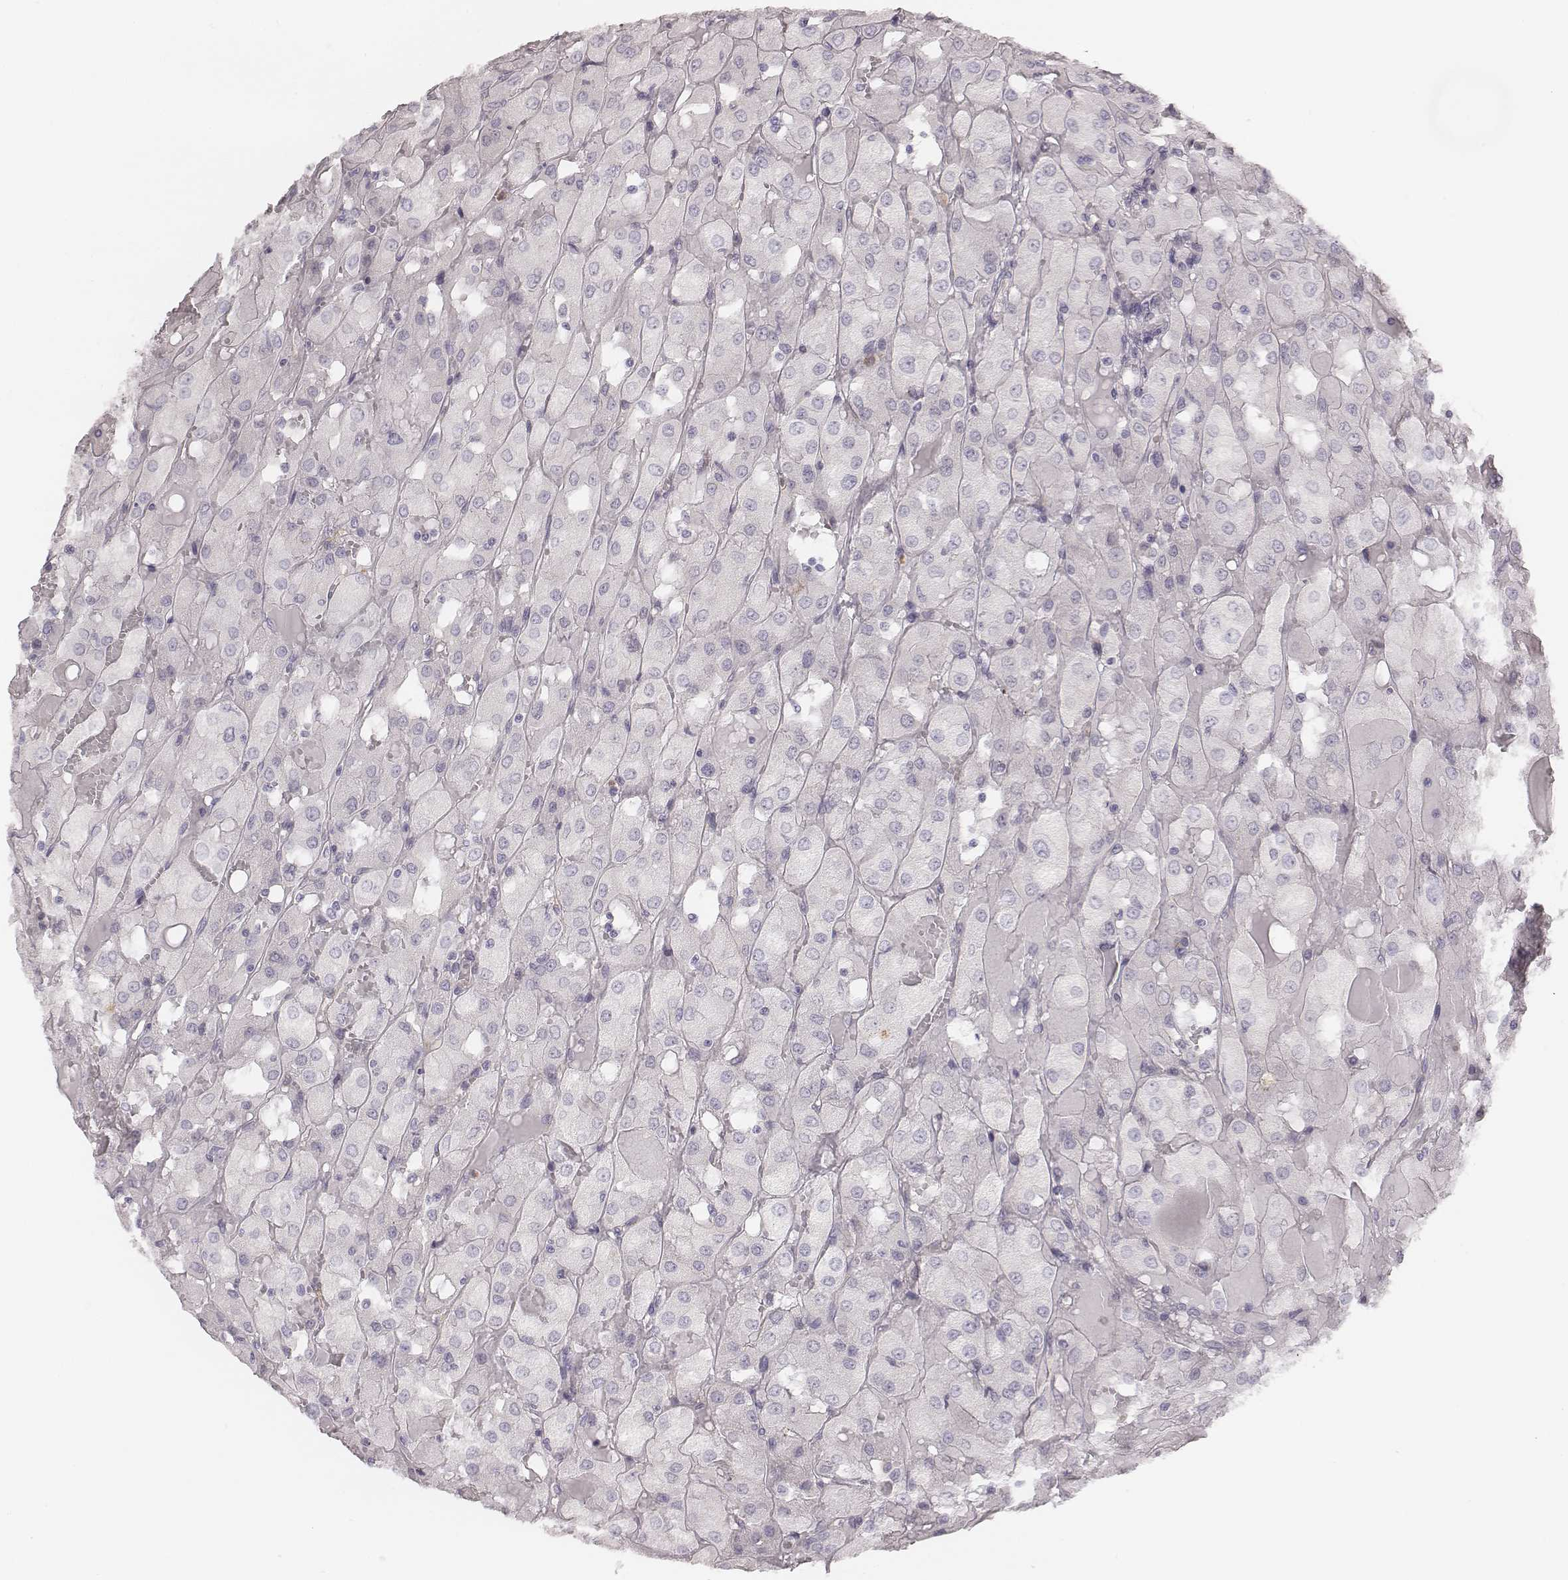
{"staining": {"intensity": "negative", "quantity": "none", "location": "none"}, "tissue": "renal cancer", "cell_type": "Tumor cells", "image_type": "cancer", "snomed": [{"axis": "morphology", "description": "Adenocarcinoma, NOS"}, {"axis": "topography", "description": "Kidney"}], "caption": "Immunohistochemistry (IHC) of adenocarcinoma (renal) reveals no staining in tumor cells.", "gene": "KCNJ12", "patient": {"sex": "male", "age": 72}}